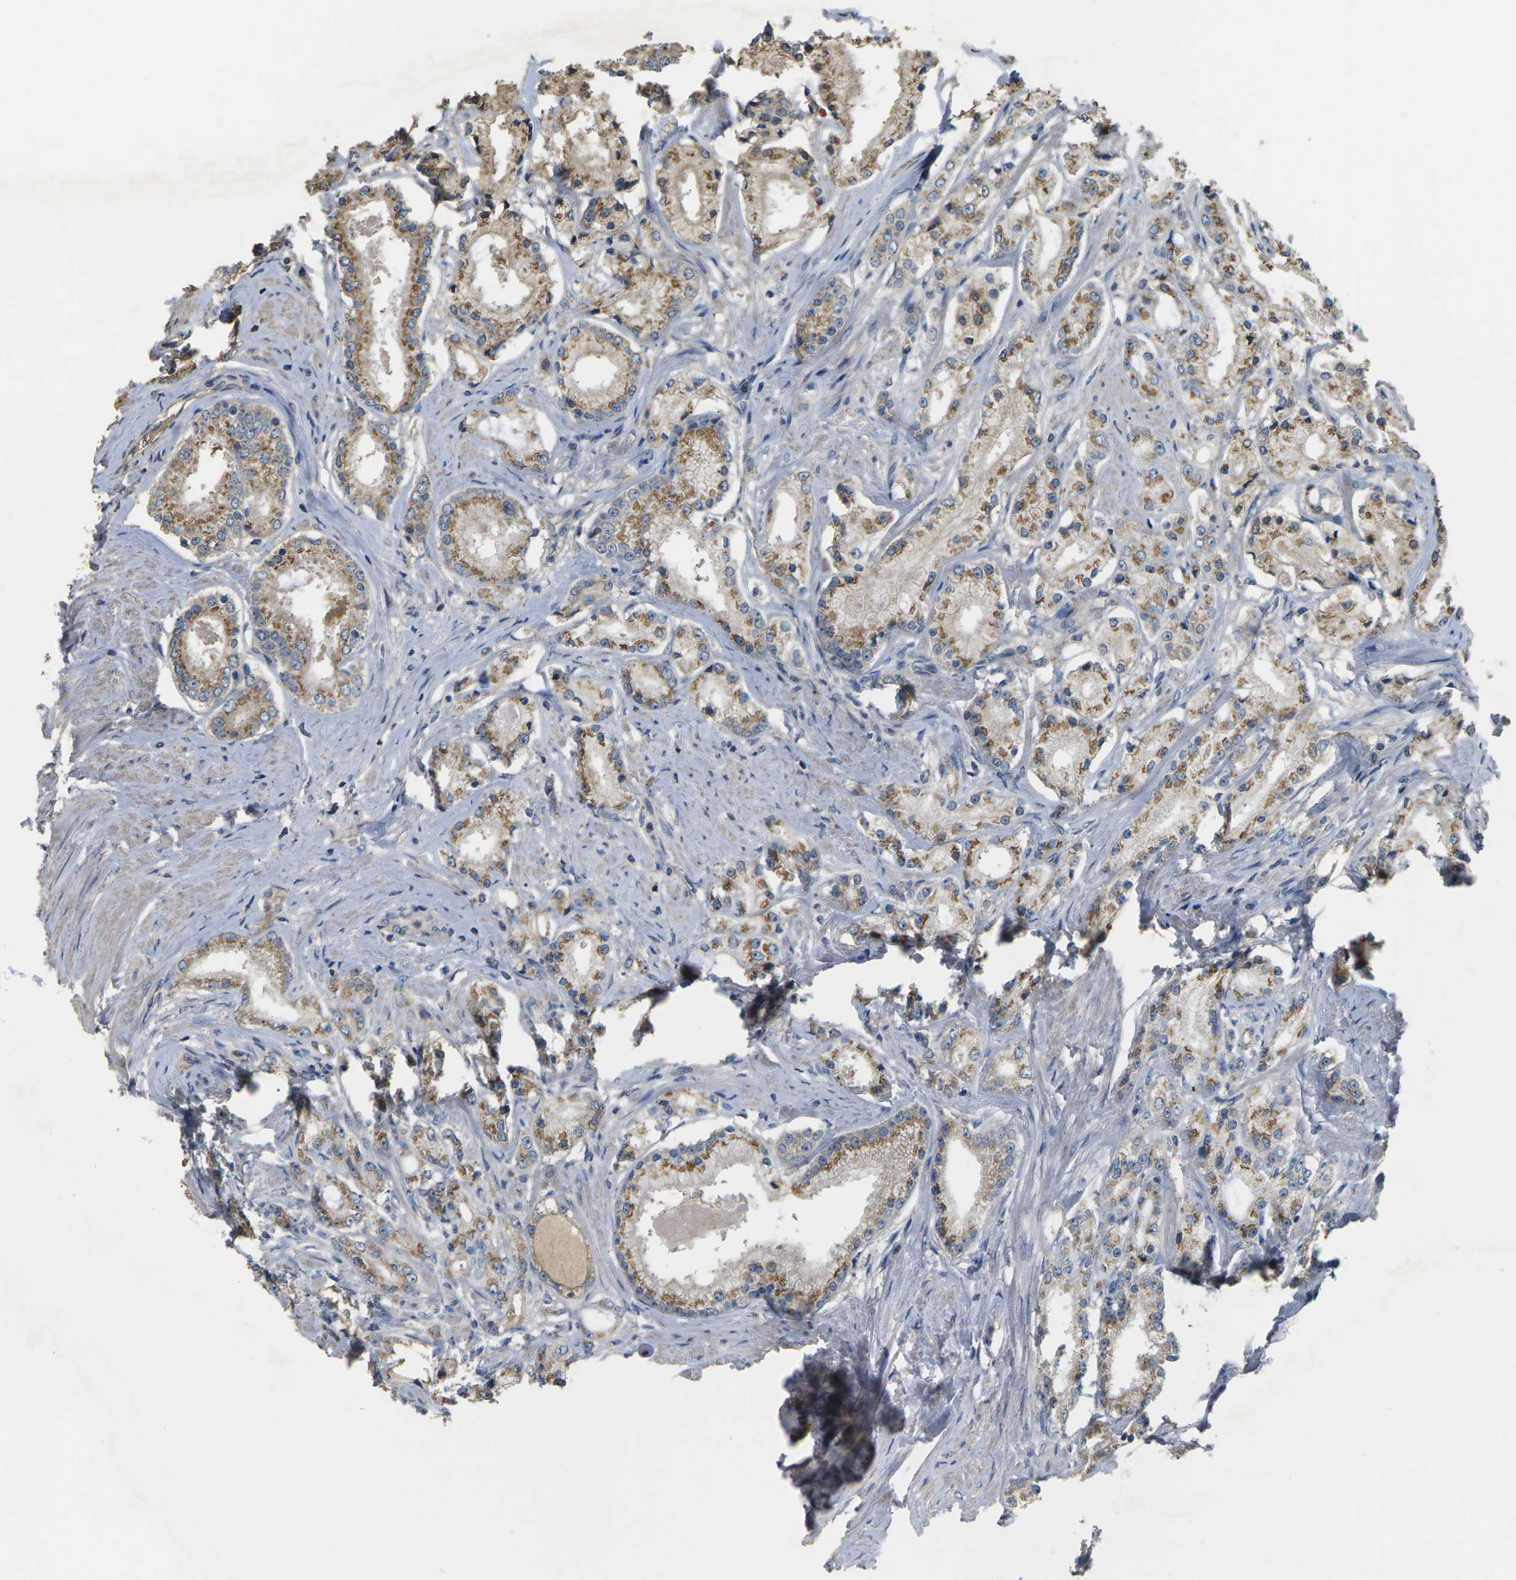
{"staining": {"intensity": "moderate", "quantity": "25%-75%", "location": "cytoplasmic/membranous"}, "tissue": "prostate cancer", "cell_type": "Tumor cells", "image_type": "cancer", "snomed": [{"axis": "morphology", "description": "Adenocarcinoma, Low grade"}, {"axis": "topography", "description": "Prostate"}], "caption": "Brown immunohistochemical staining in human prostate low-grade adenocarcinoma reveals moderate cytoplasmic/membranous expression in about 25%-75% of tumor cells. (DAB IHC with brightfield microscopy, high magnification).", "gene": "B4GAT1", "patient": {"sex": "male", "age": 63}}